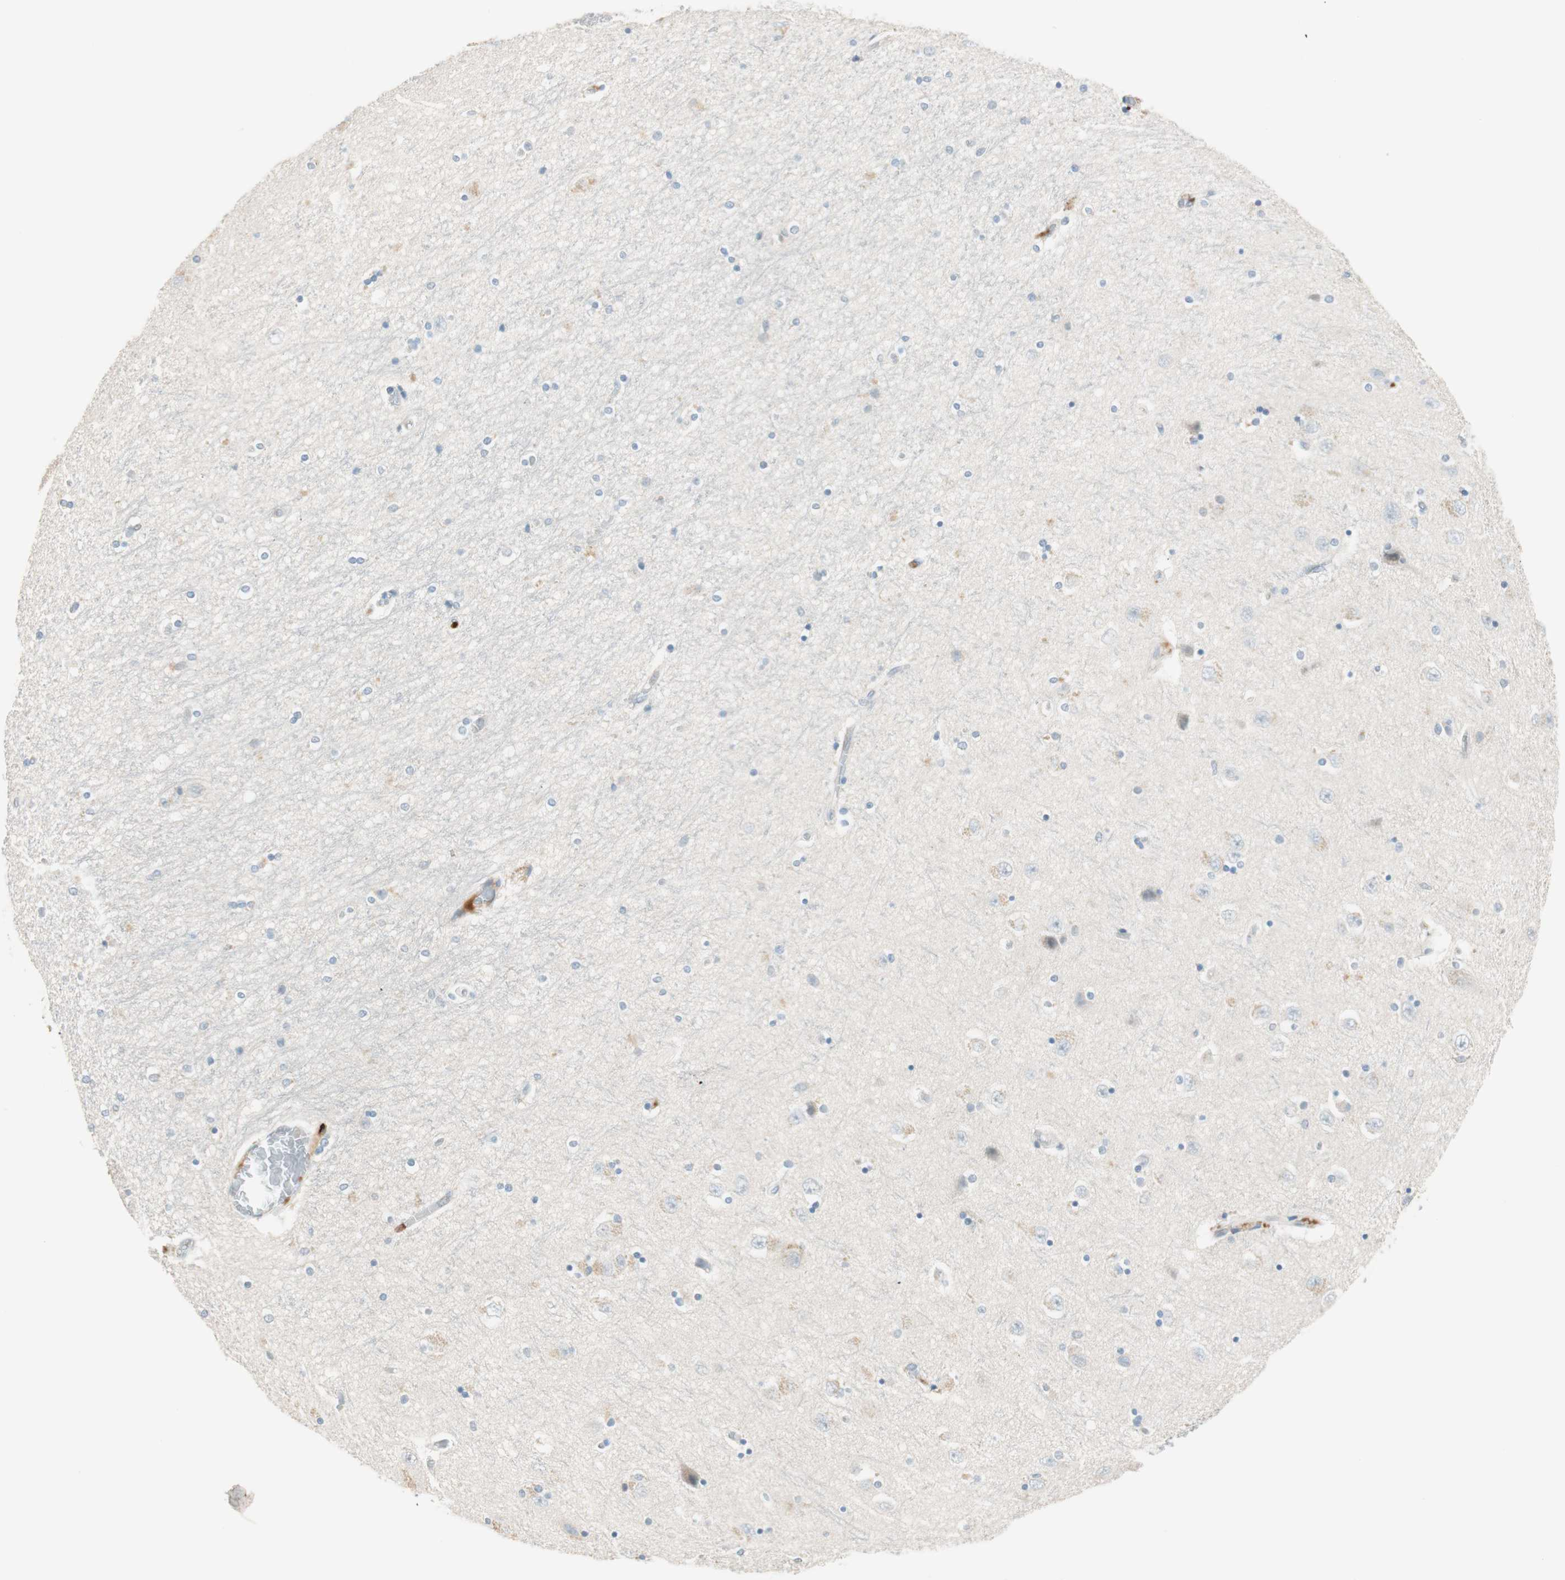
{"staining": {"intensity": "negative", "quantity": "none", "location": "none"}, "tissue": "hippocampus", "cell_type": "Glial cells", "image_type": "normal", "snomed": [{"axis": "morphology", "description": "Normal tissue, NOS"}, {"axis": "topography", "description": "Hippocampus"}], "caption": "High magnification brightfield microscopy of unremarkable hippocampus stained with DAB (3,3'-diaminobenzidine) (brown) and counterstained with hematoxylin (blue): glial cells show no significant staining. (IHC, brightfield microscopy, high magnification).", "gene": "HPGD", "patient": {"sex": "female", "age": 54}}